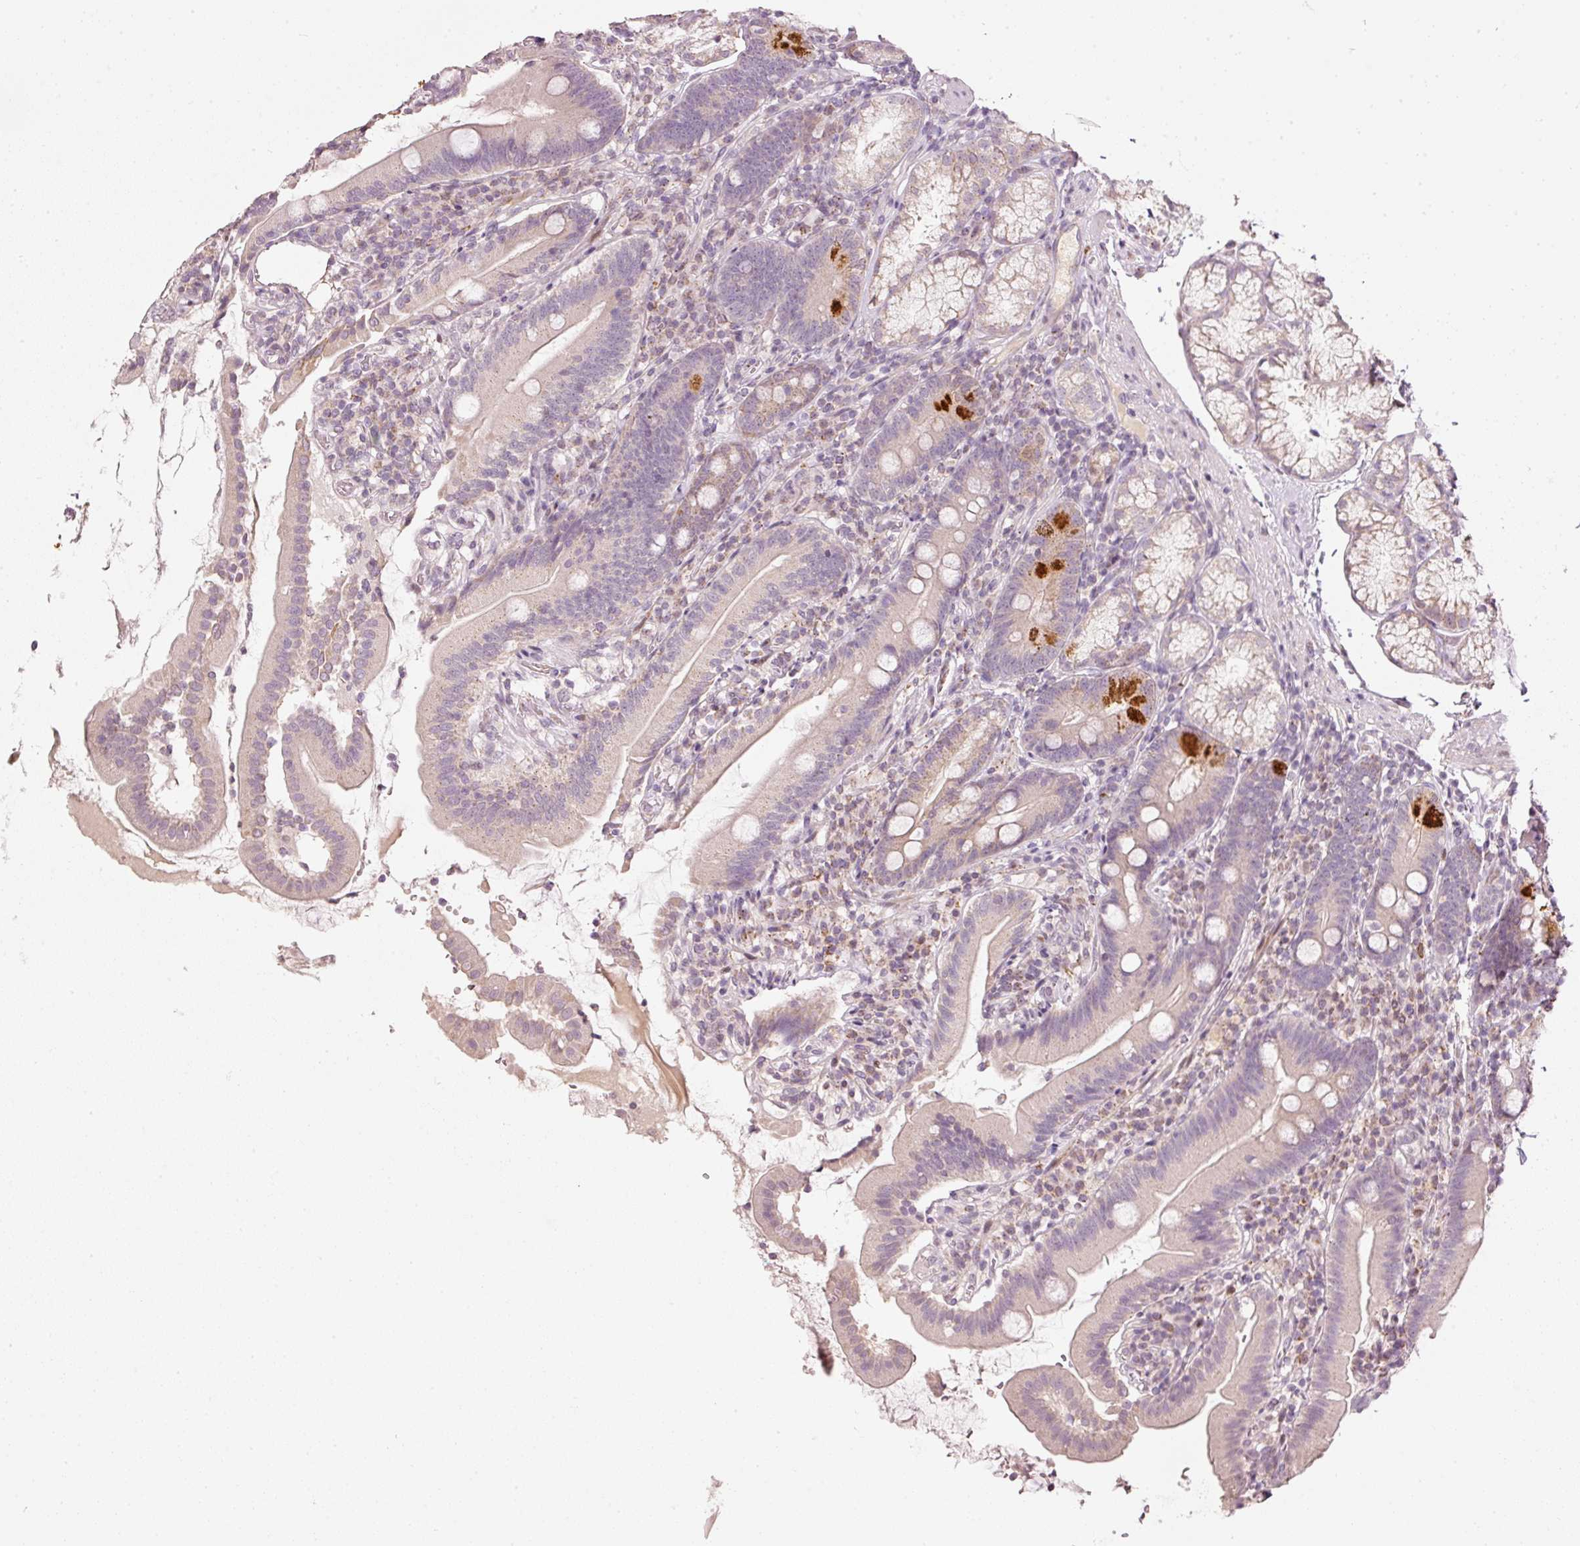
{"staining": {"intensity": "strong", "quantity": "<25%", "location": "cytoplasmic/membranous"}, "tissue": "duodenum", "cell_type": "Glandular cells", "image_type": "normal", "snomed": [{"axis": "morphology", "description": "Normal tissue, NOS"}, {"axis": "topography", "description": "Duodenum"}], "caption": "Strong cytoplasmic/membranous staining for a protein is seen in approximately <25% of glandular cells of benign duodenum using immunohistochemistry (IHC).", "gene": "TOB2", "patient": {"sex": "female", "age": 67}}